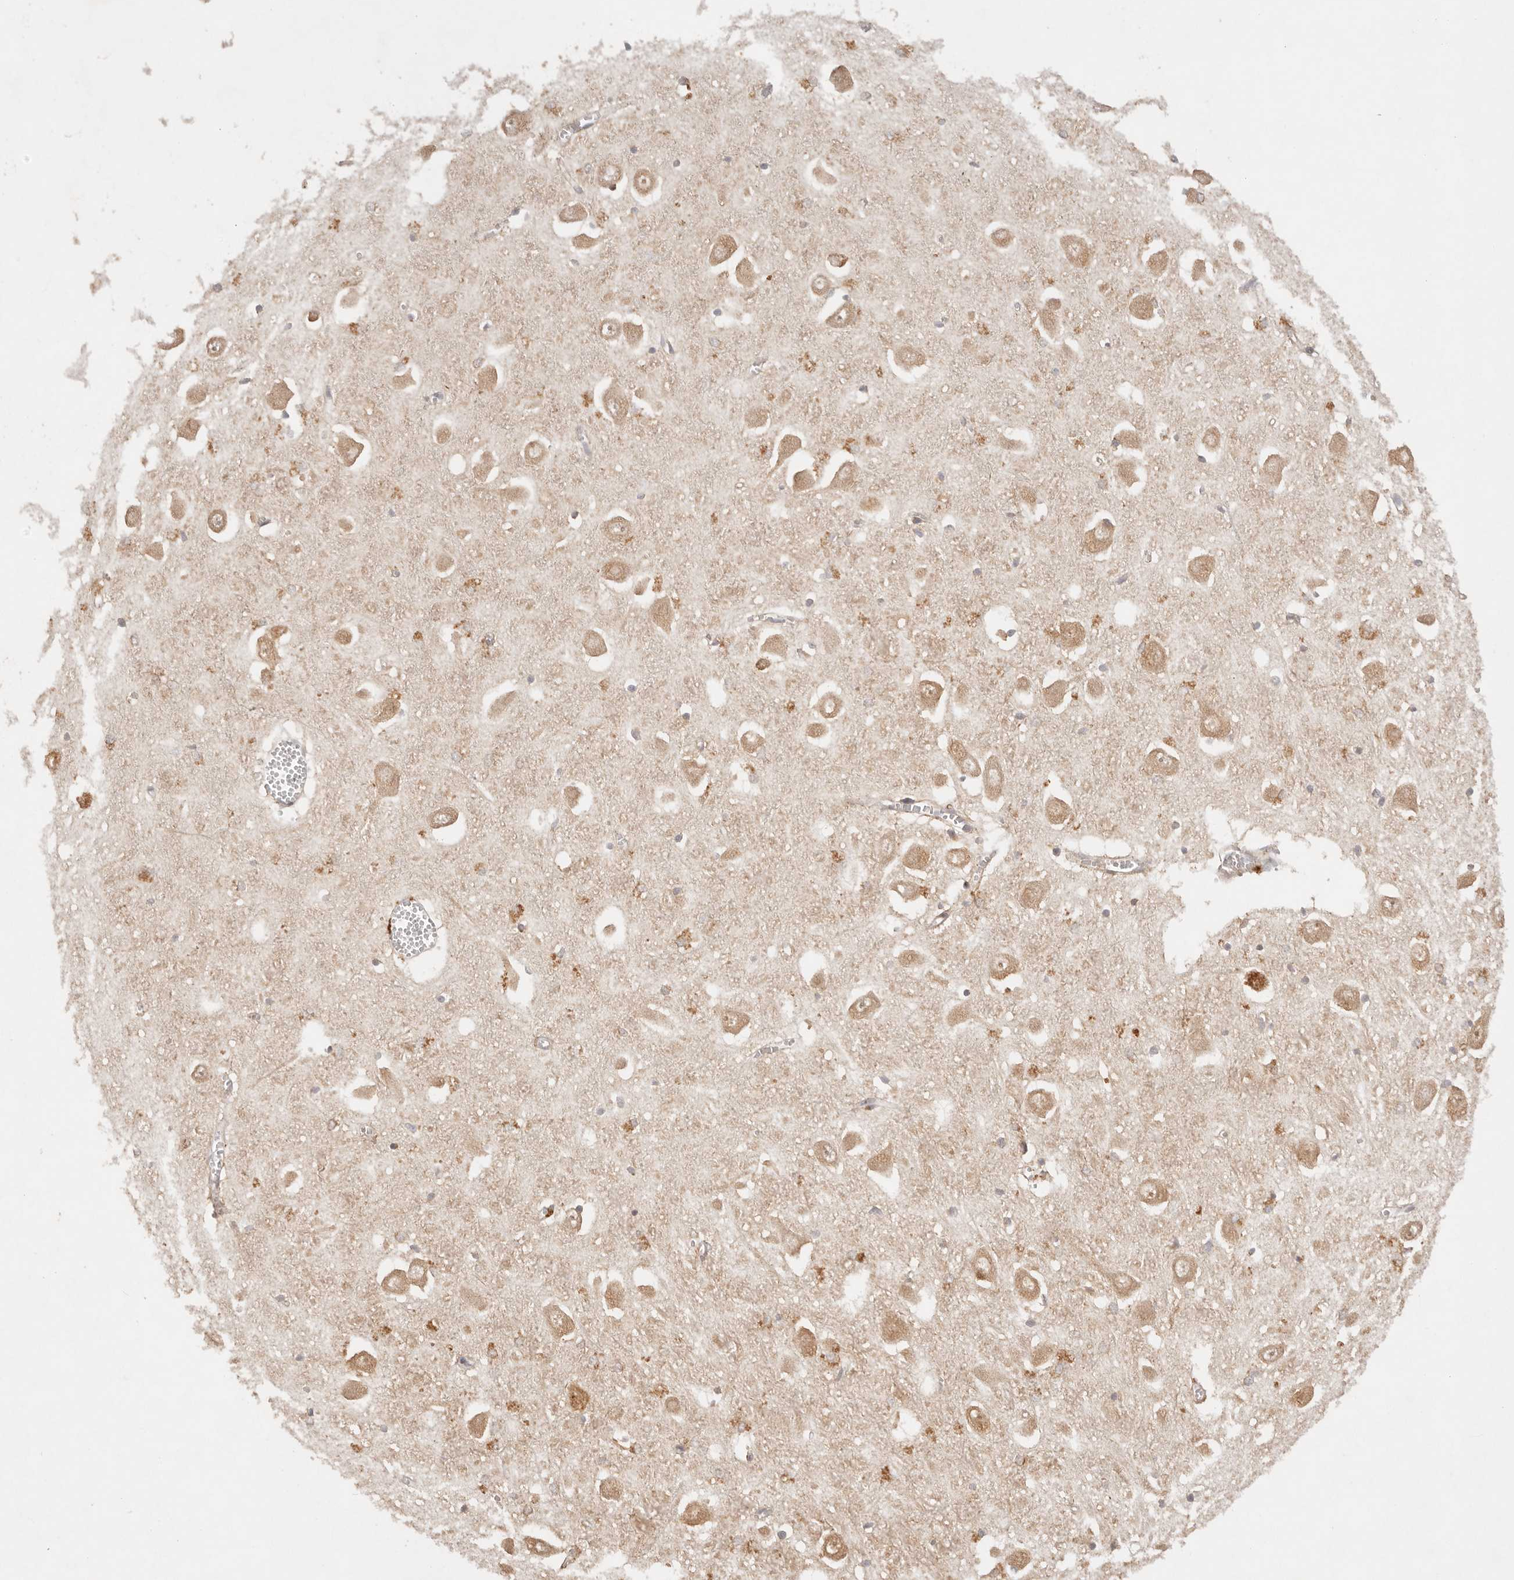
{"staining": {"intensity": "weak", "quantity": "<25%", "location": "cytoplasmic/membranous"}, "tissue": "hippocampus", "cell_type": "Glial cells", "image_type": "normal", "snomed": [{"axis": "morphology", "description": "Normal tissue, NOS"}, {"axis": "topography", "description": "Hippocampus"}], "caption": "This is a image of IHC staining of unremarkable hippocampus, which shows no expression in glial cells.", "gene": "PHLDA3", "patient": {"sex": "male", "age": 70}}